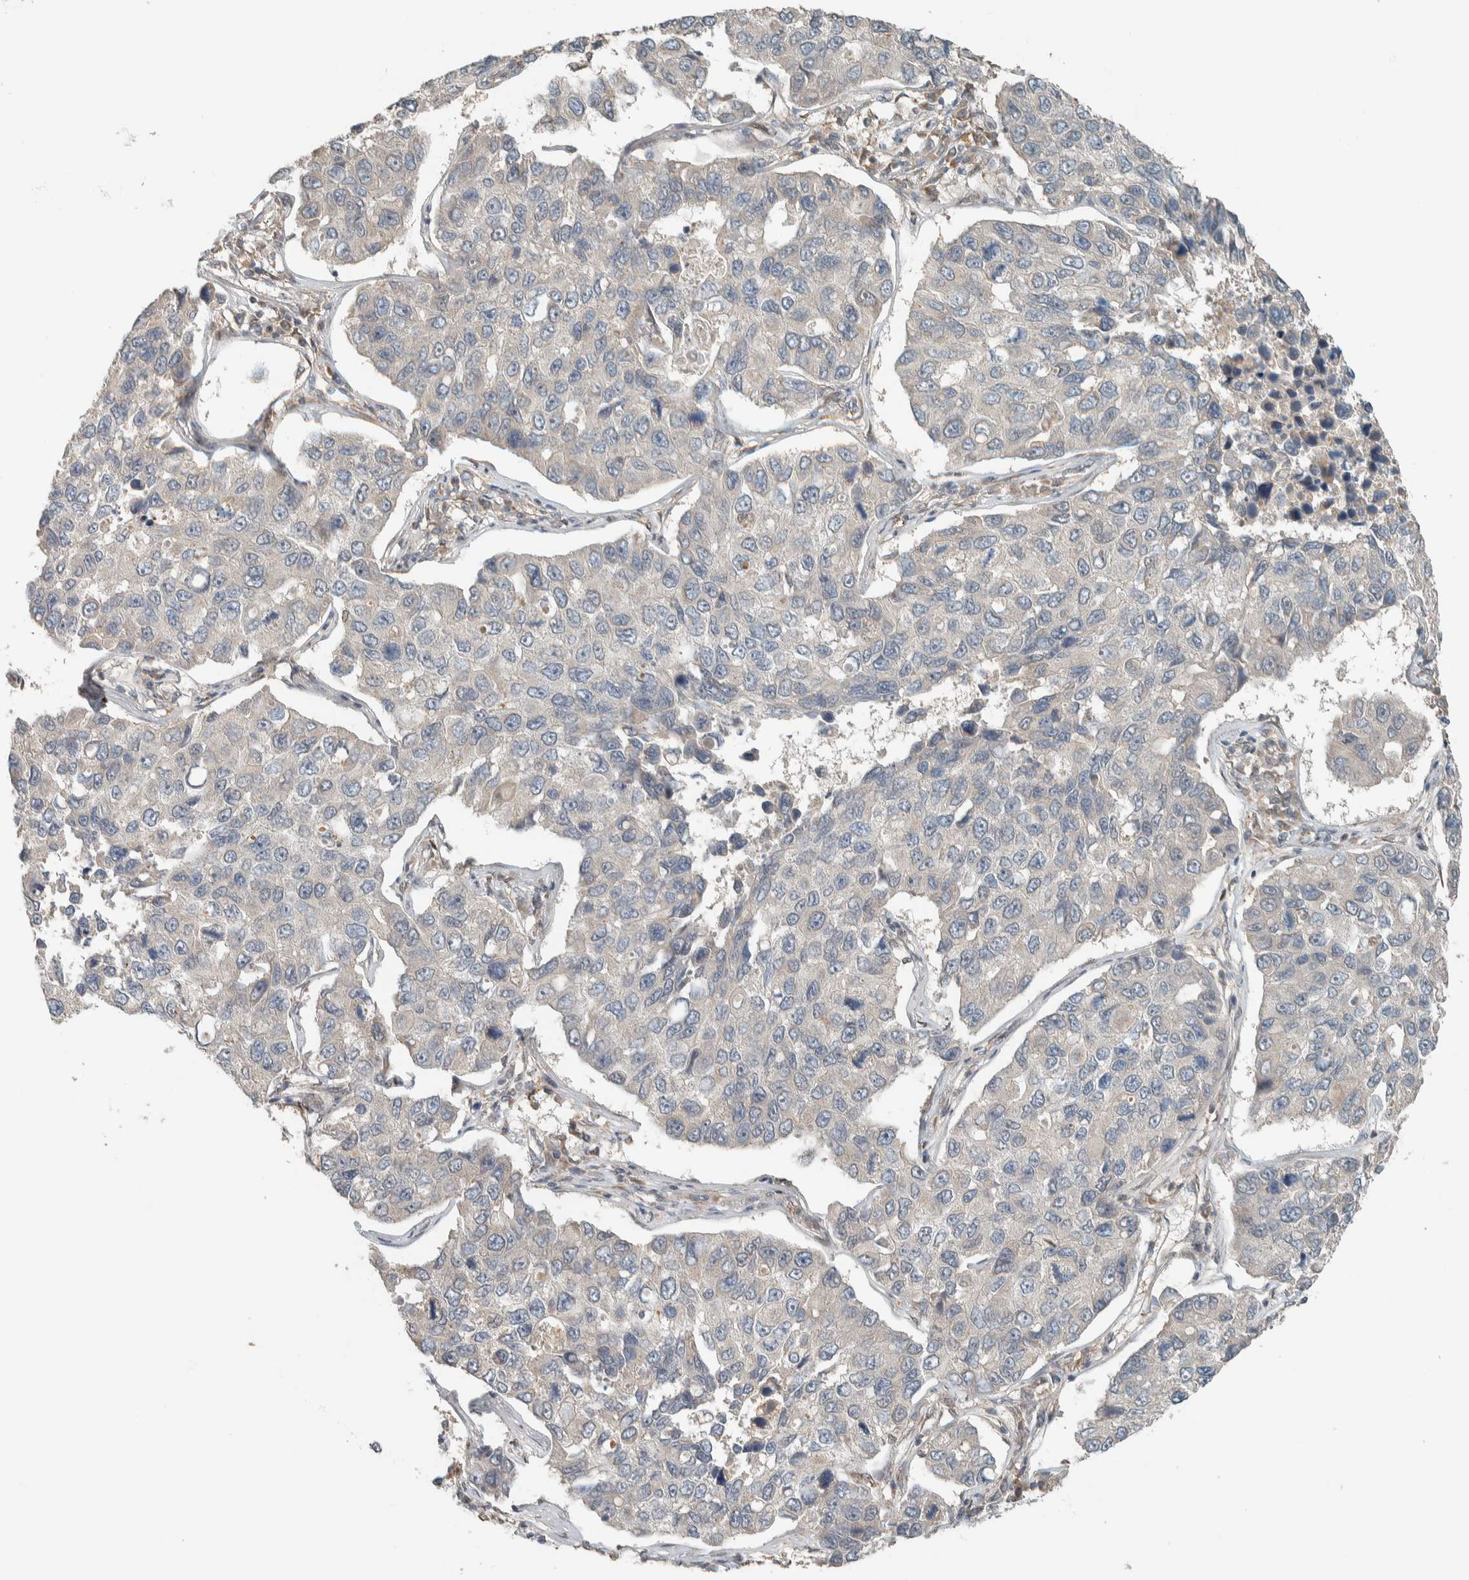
{"staining": {"intensity": "negative", "quantity": "none", "location": "none"}, "tissue": "lung cancer", "cell_type": "Tumor cells", "image_type": "cancer", "snomed": [{"axis": "morphology", "description": "Adenocarcinoma, NOS"}, {"axis": "topography", "description": "Lung"}], "caption": "An IHC image of lung adenocarcinoma is shown. There is no staining in tumor cells of lung adenocarcinoma.", "gene": "NBR1", "patient": {"sex": "male", "age": 64}}